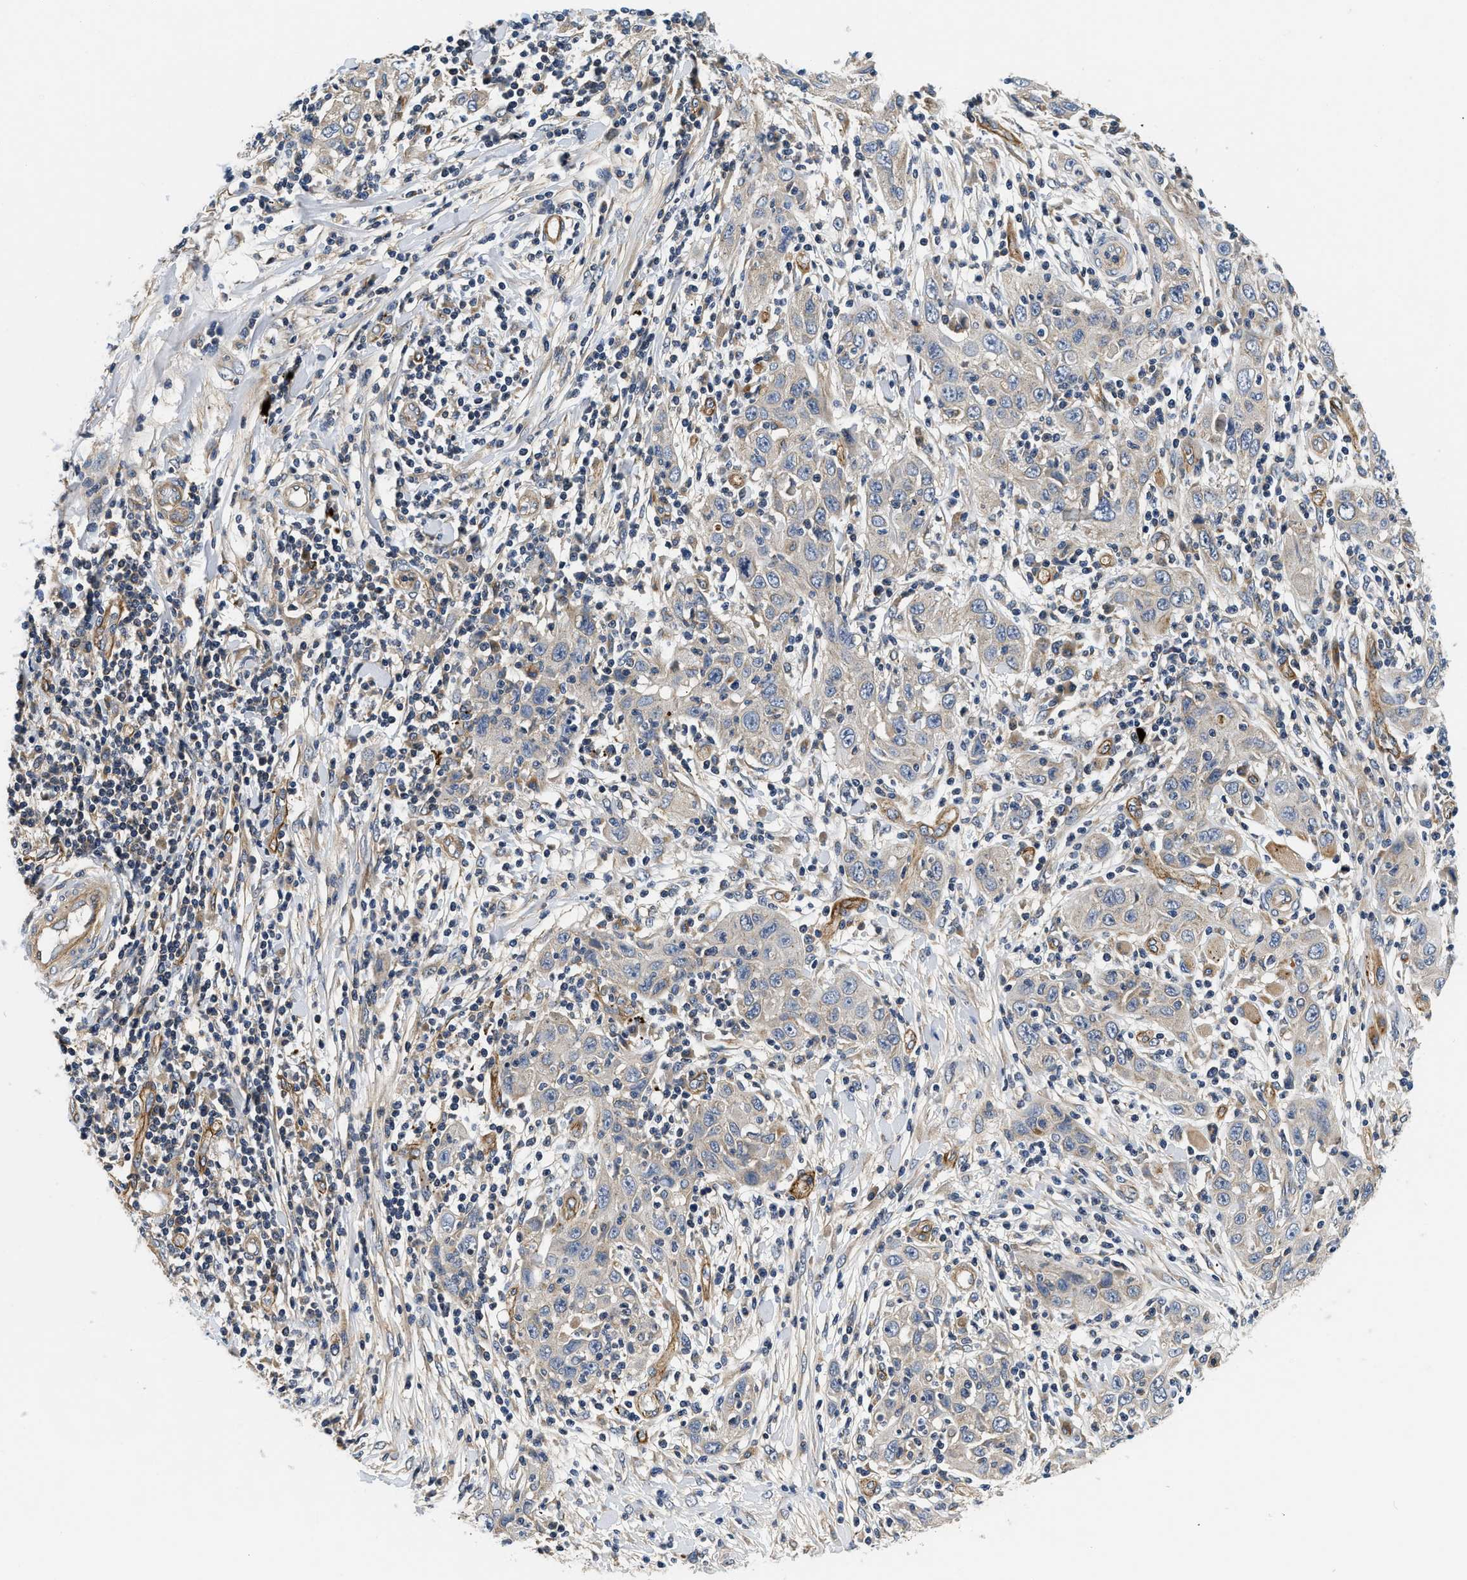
{"staining": {"intensity": "weak", "quantity": "<25%", "location": "cytoplasmic/membranous"}, "tissue": "skin cancer", "cell_type": "Tumor cells", "image_type": "cancer", "snomed": [{"axis": "morphology", "description": "Squamous cell carcinoma, NOS"}, {"axis": "topography", "description": "Skin"}], "caption": "Immunohistochemistry photomicrograph of skin cancer stained for a protein (brown), which reveals no staining in tumor cells.", "gene": "NME6", "patient": {"sex": "female", "age": 88}}